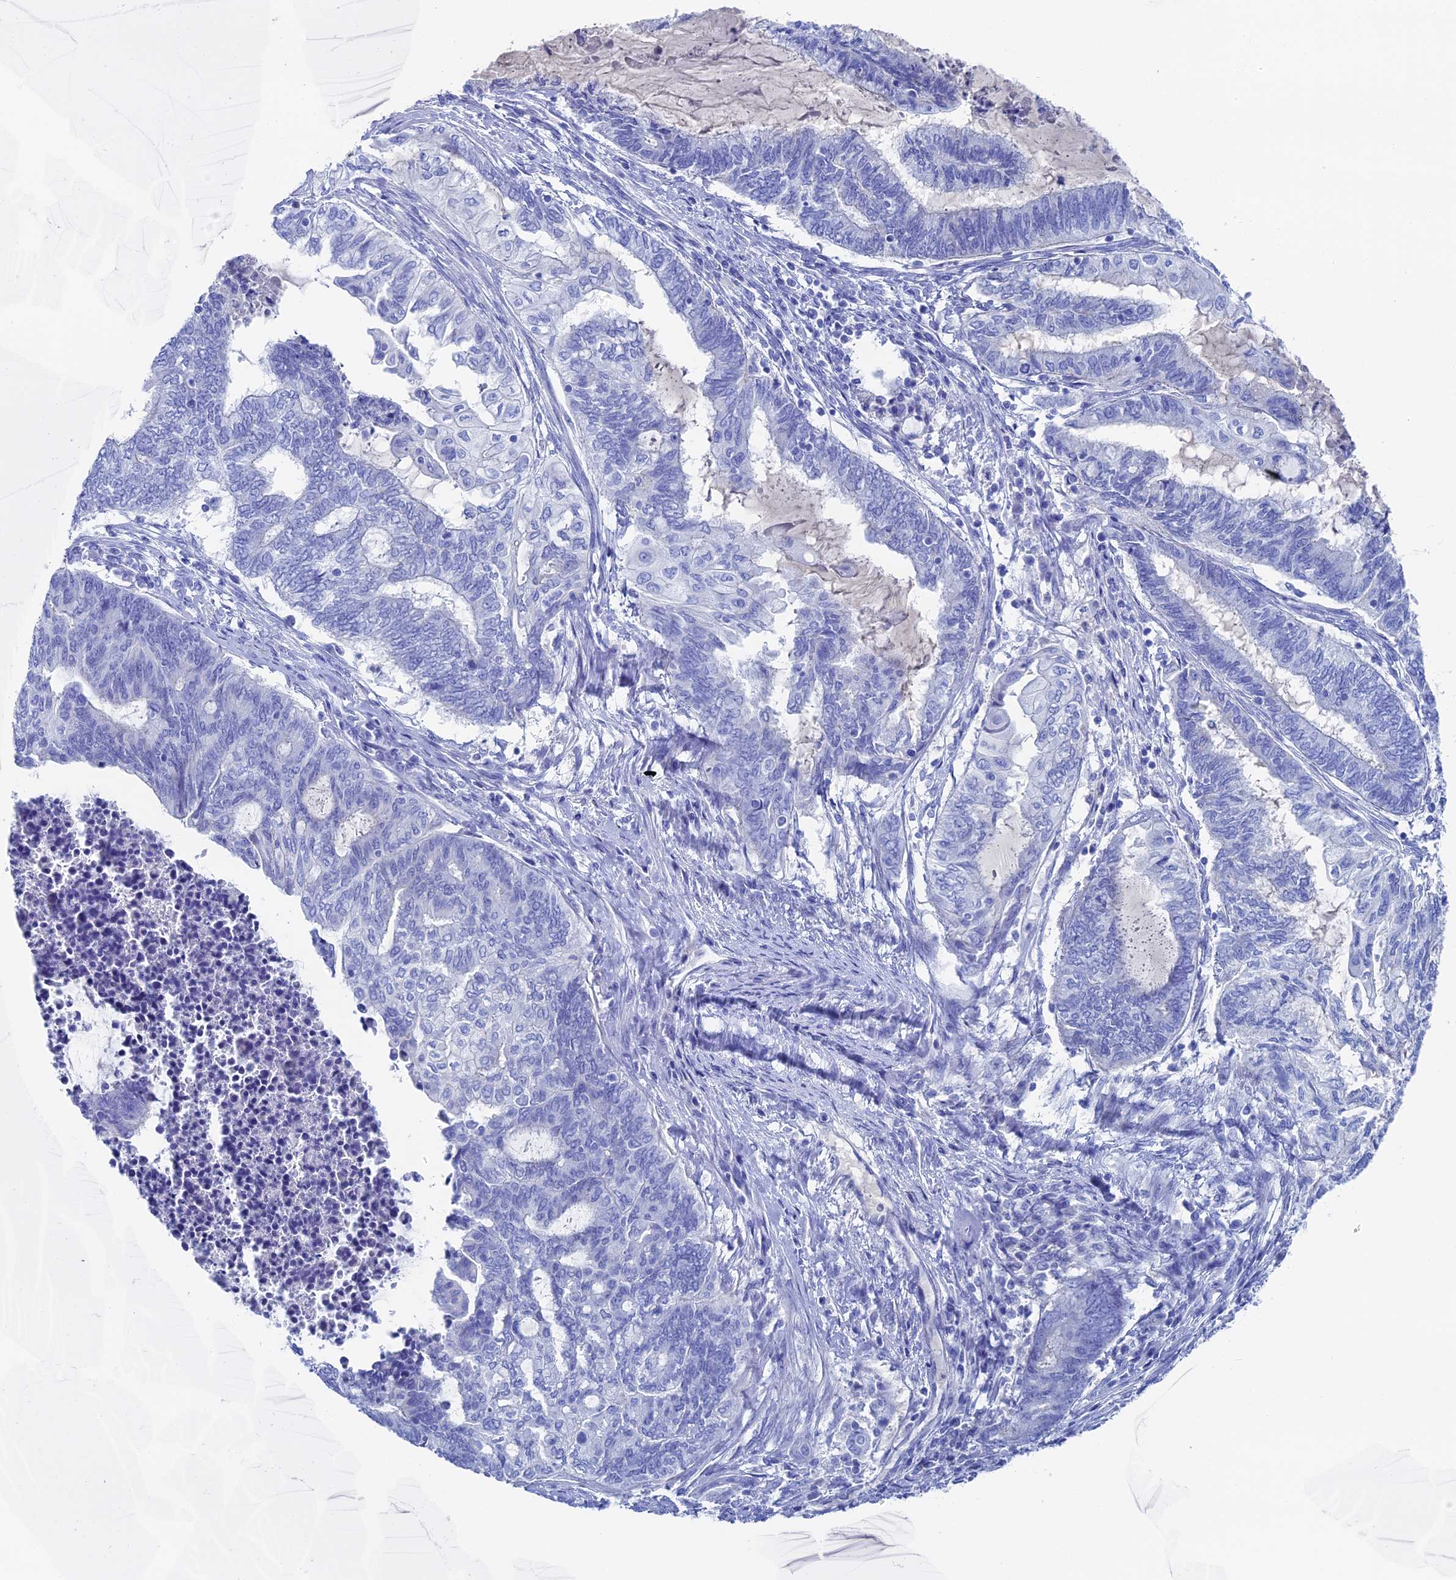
{"staining": {"intensity": "negative", "quantity": "none", "location": "none"}, "tissue": "endometrial cancer", "cell_type": "Tumor cells", "image_type": "cancer", "snomed": [{"axis": "morphology", "description": "Adenocarcinoma, NOS"}, {"axis": "topography", "description": "Uterus"}, {"axis": "topography", "description": "Endometrium"}], "caption": "DAB immunohistochemical staining of endometrial cancer (adenocarcinoma) displays no significant expression in tumor cells.", "gene": "UNC119", "patient": {"sex": "female", "age": 70}}